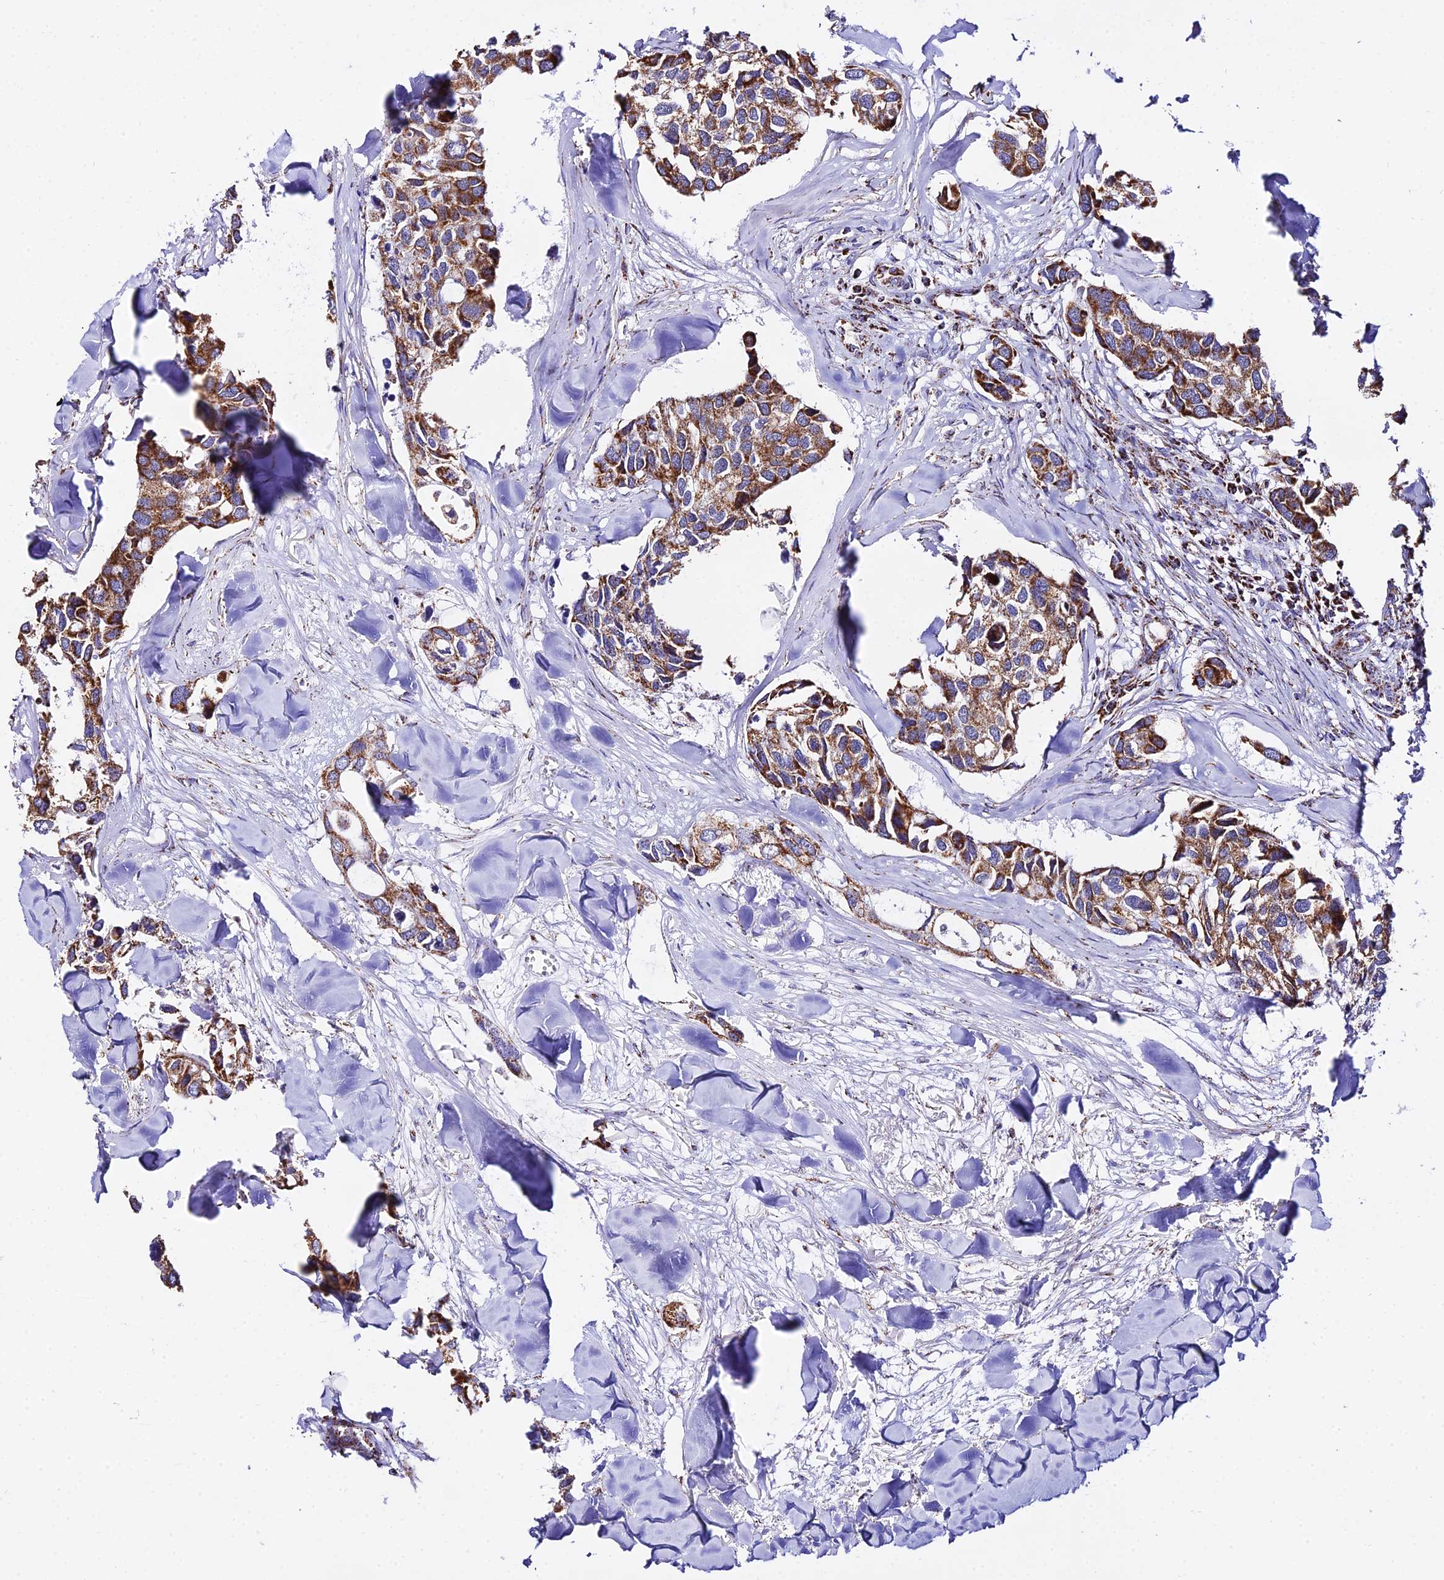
{"staining": {"intensity": "moderate", "quantity": ">75%", "location": "cytoplasmic/membranous"}, "tissue": "breast cancer", "cell_type": "Tumor cells", "image_type": "cancer", "snomed": [{"axis": "morphology", "description": "Duct carcinoma"}, {"axis": "topography", "description": "Breast"}], "caption": "Invasive ductal carcinoma (breast) stained with a brown dye shows moderate cytoplasmic/membranous positive positivity in about >75% of tumor cells.", "gene": "ATP5PD", "patient": {"sex": "female", "age": 83}}